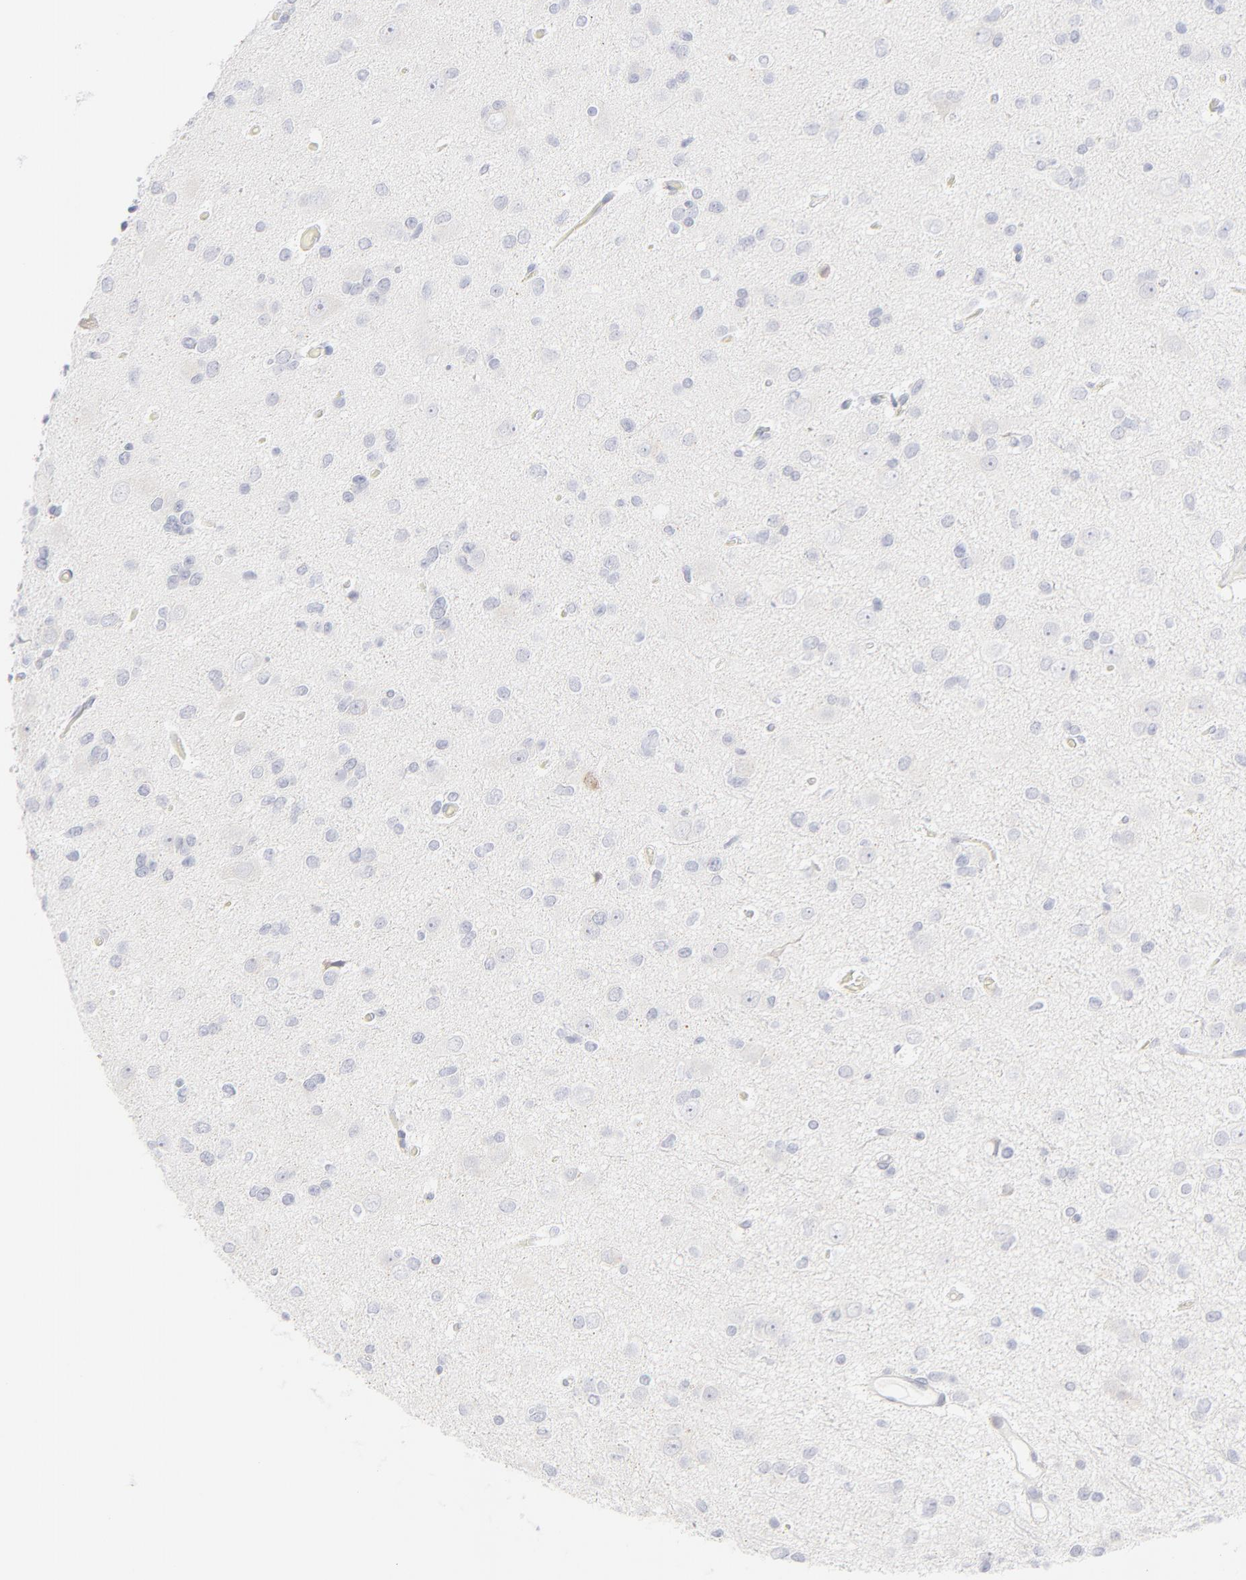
{"staining": {"intensity": "negative", "quantity": "none", "location": "none"}, "tissue": "glioma", "cell_type": "Tumor cells", "image_type": "cancer", "snomed": [{"axis": "morphology", "description": "Glioma, malignant, Low grade"}, {"axis": "topography", "description": "Brain"}], "caption": "This image is of glioma stained with immunohistochemistry (IHC) to label a protein in brown with the nuclei are counter-stained blue. There is no expression in tumor cells.", "gene": "NPNT", "patient": {"sex": "male", "age": 42}}